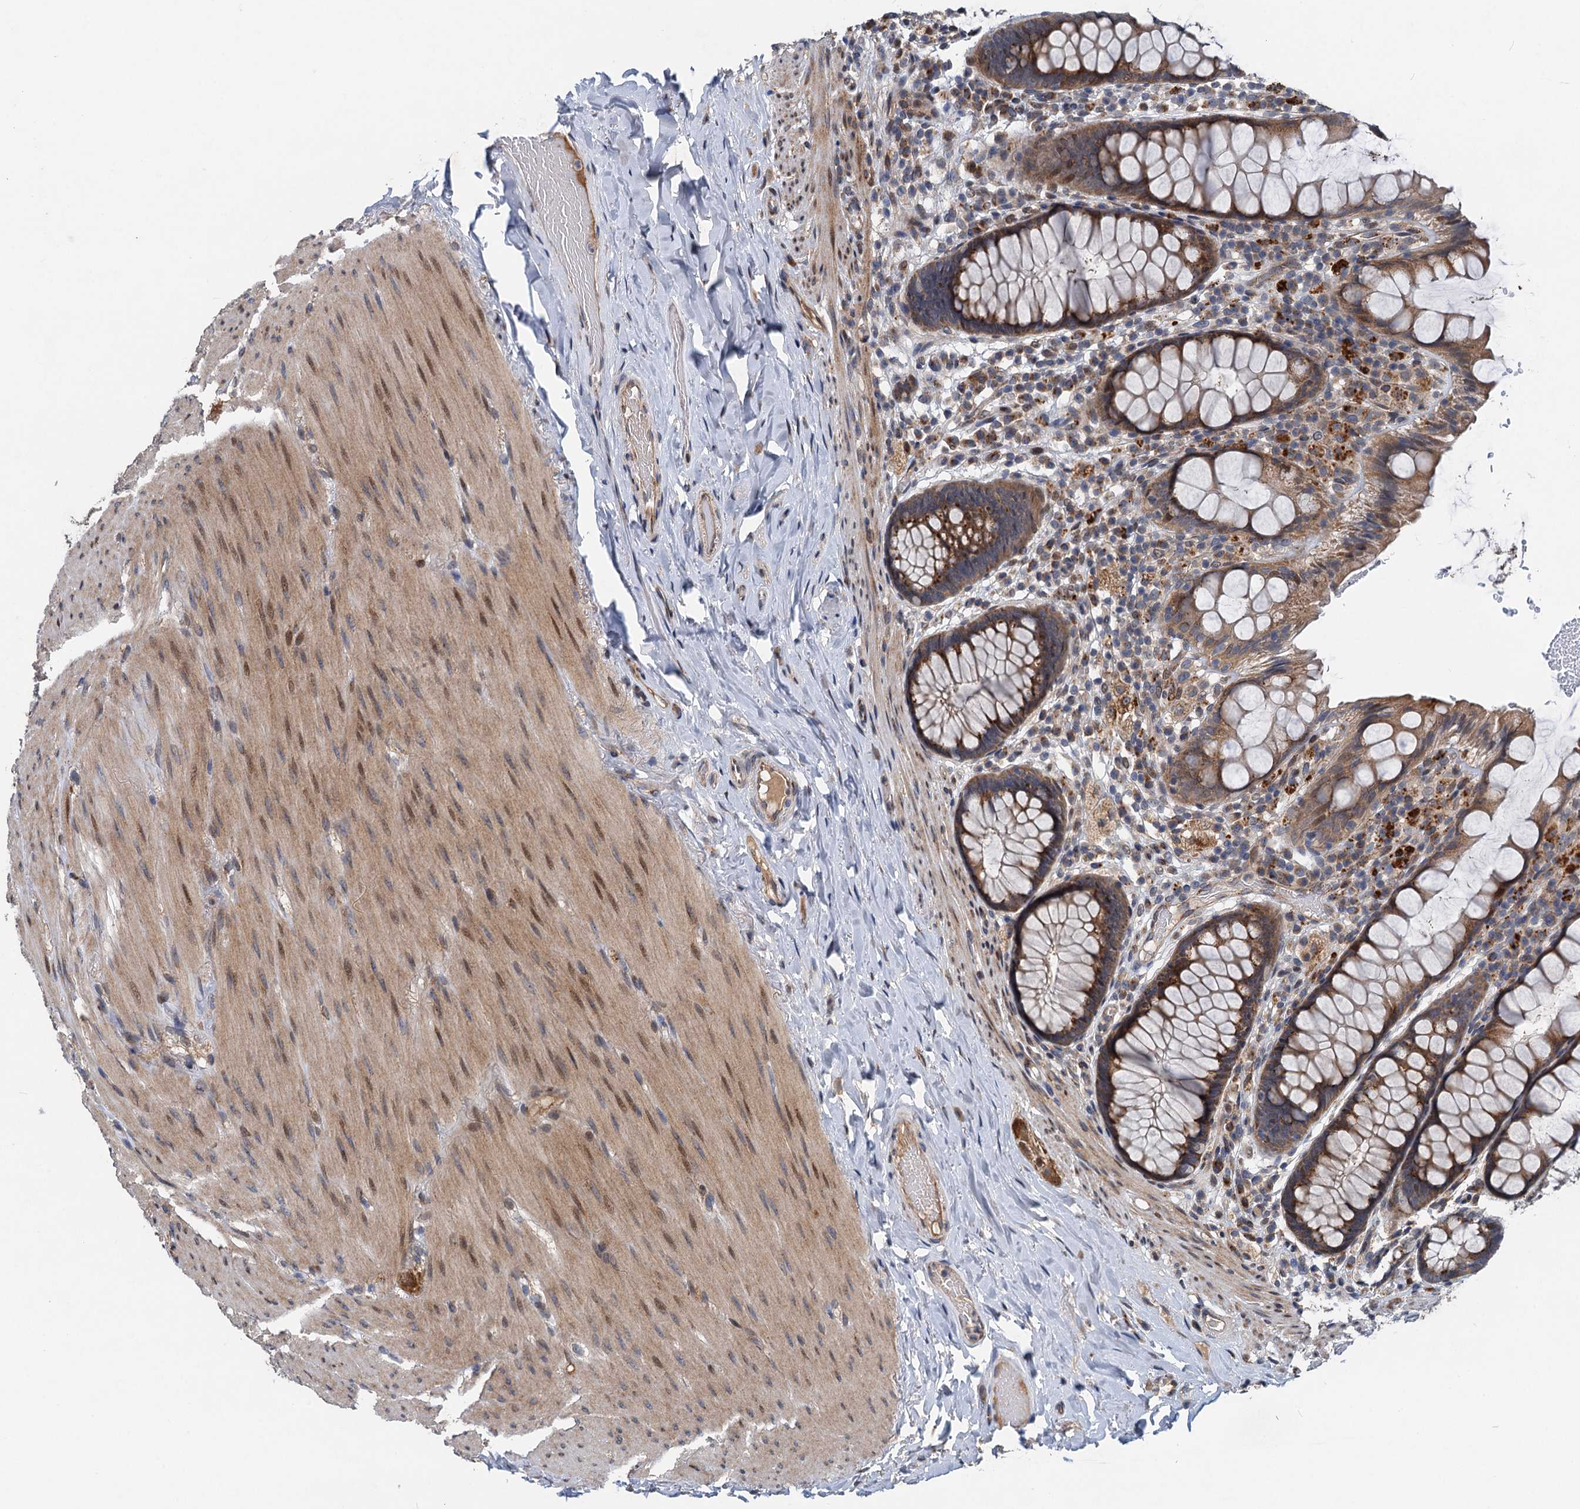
{"staining": {"intensity": "moderate", "quantity": ">75%", "location": "cytoplasmic/membranous"}, "tissue": "rectum", "cell_type": "Glandular cells", "image_type": "normal", "snomed": [{"axis": "morphology", "description": "Normal tissue, NOS"}, {"axis": "topography", "description": "Rectum"}], "caption": "Rectum stained for a protein (brown) displays moderate cytoplasmic/membranous positive positivity in about >75% of glandular cells.", "gene": "NBEA", "patient": {"sex": "male", "age": 83}}